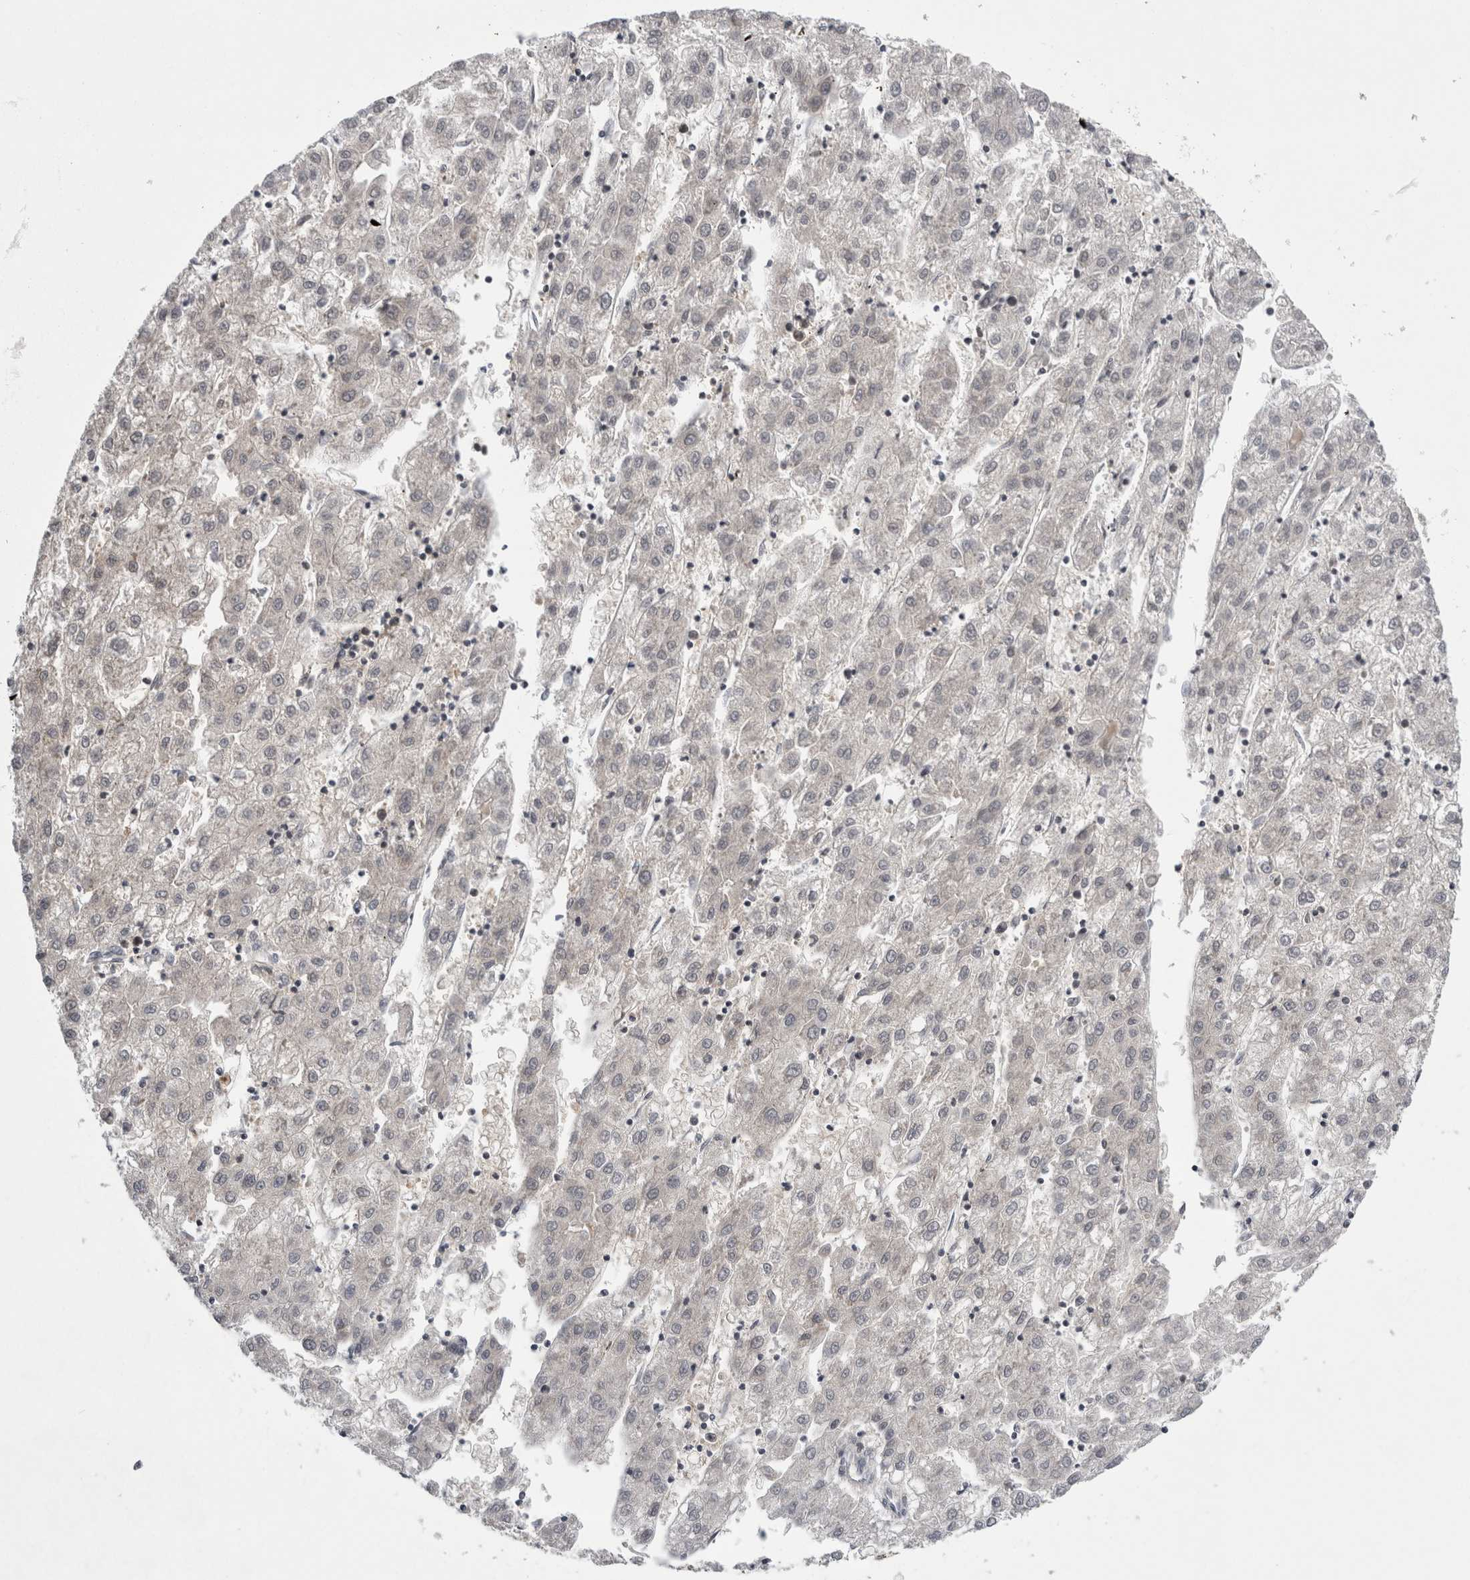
{"staining": {"intensity": "negative", "quantity": "none", "location": "none"}, "tissue": "liver cancer", "cell_type": "Tumor cells", "image_type": "cancer", "snomed": [{"axis": "morphology", "description": "Carcinoma, Hepatocellular, NOS"}, {"axis": "topography", "description": "Liver"}], "caption": "An image of human hepatocellular carcinoma (liver) is negative for staining in tumor cells.", "gene": "CACYBP", "patient": {"sex": "male", "age": 72}}